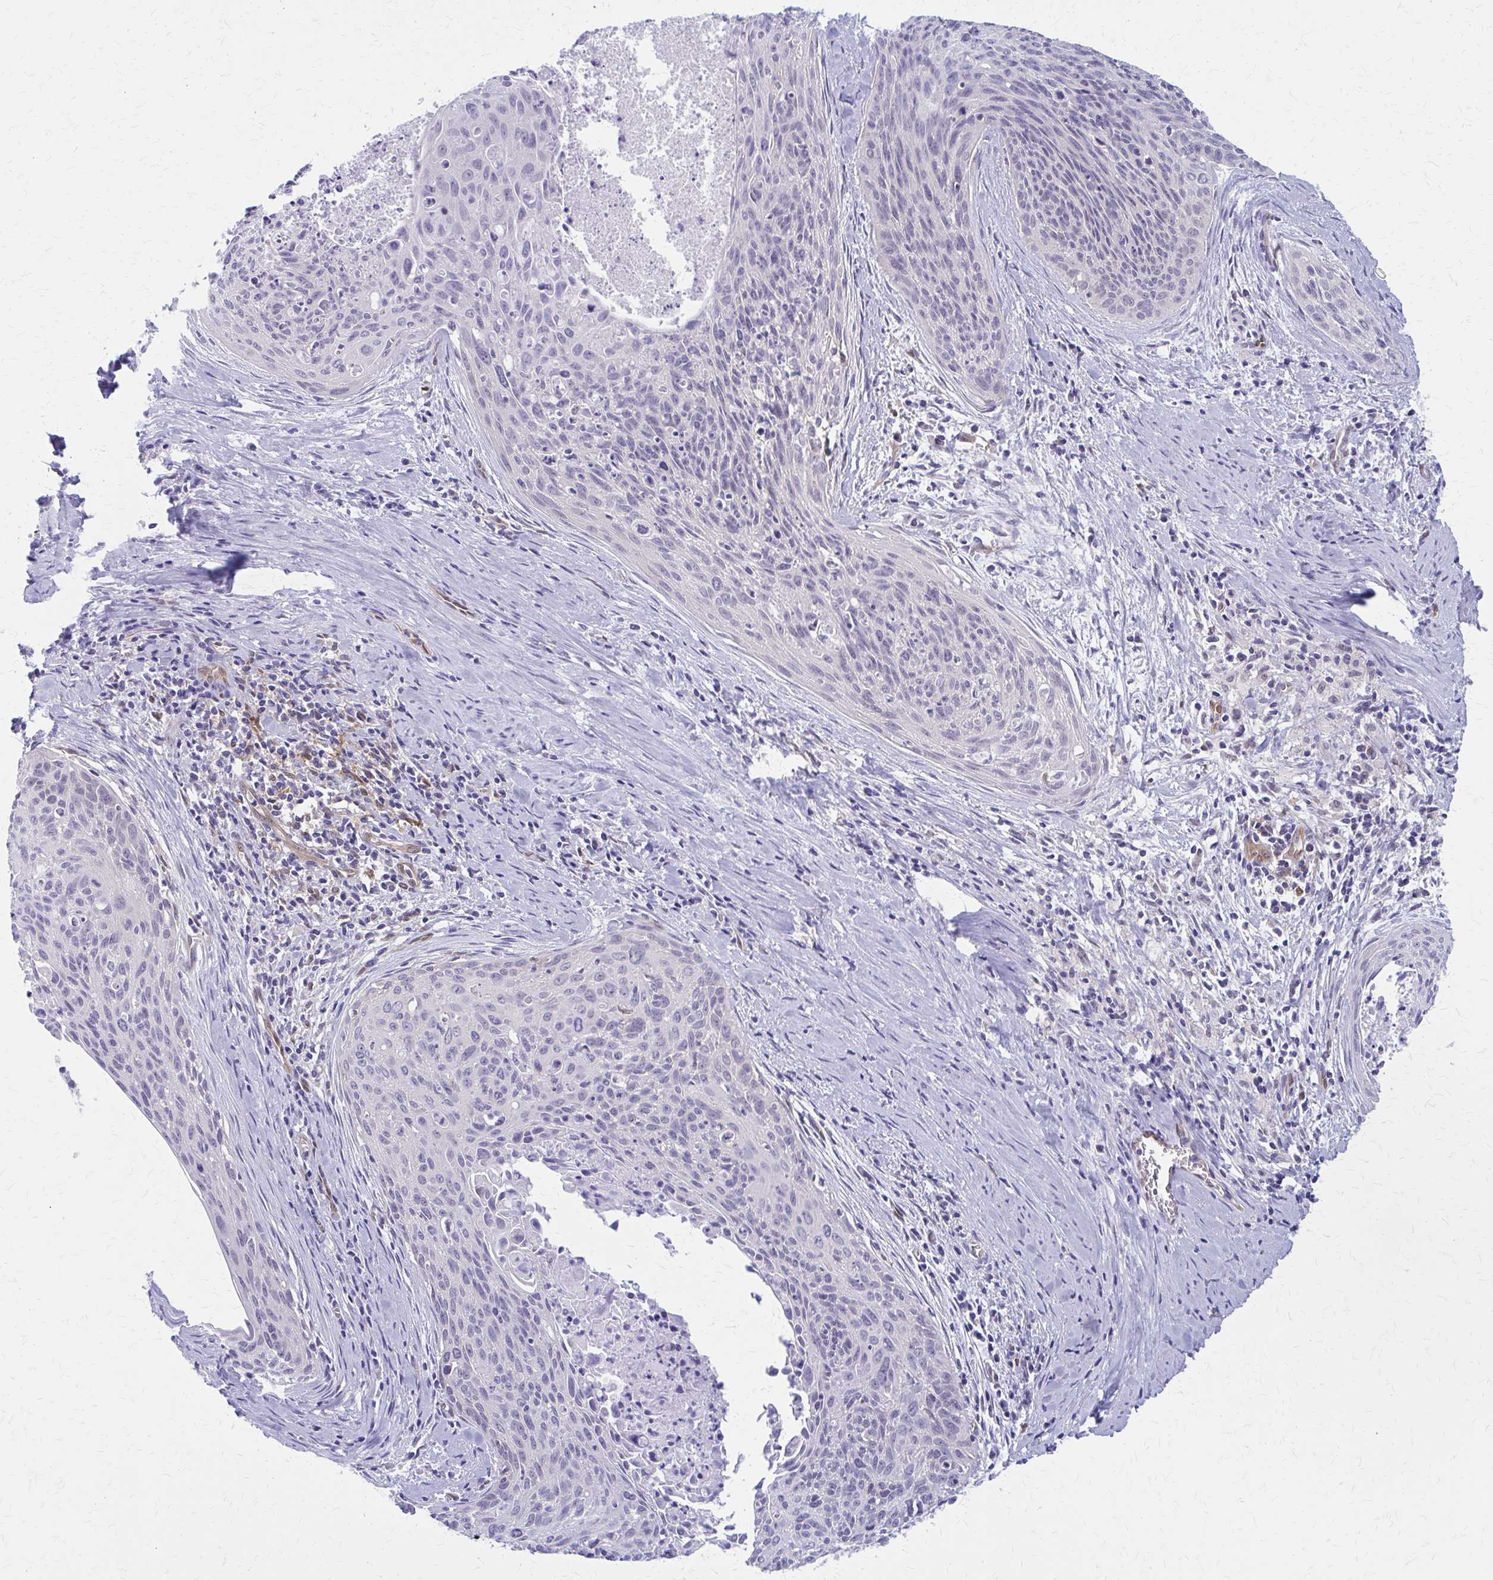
{"staining": {"intensity": "negative", "quantity": "none", "location": "none"}, "tissue": "cervical cancer", "cell_type": "Tumor cells", "image_type": "cancer", "snomed": [{"axis": "morphology", "description": "Squamous cell carcinoma, NOS"}, {"axis": "topography", "description": "Cervix"}], "caption": "DAB (3,3'-diaminobenzidine) immunohistochemical staining of cervical cancer (squamous cell carcinoma) displays no significant positivity in tumor cells.", "gene": "CLIC2", "patient": {"sex": "female", "age": 55}}